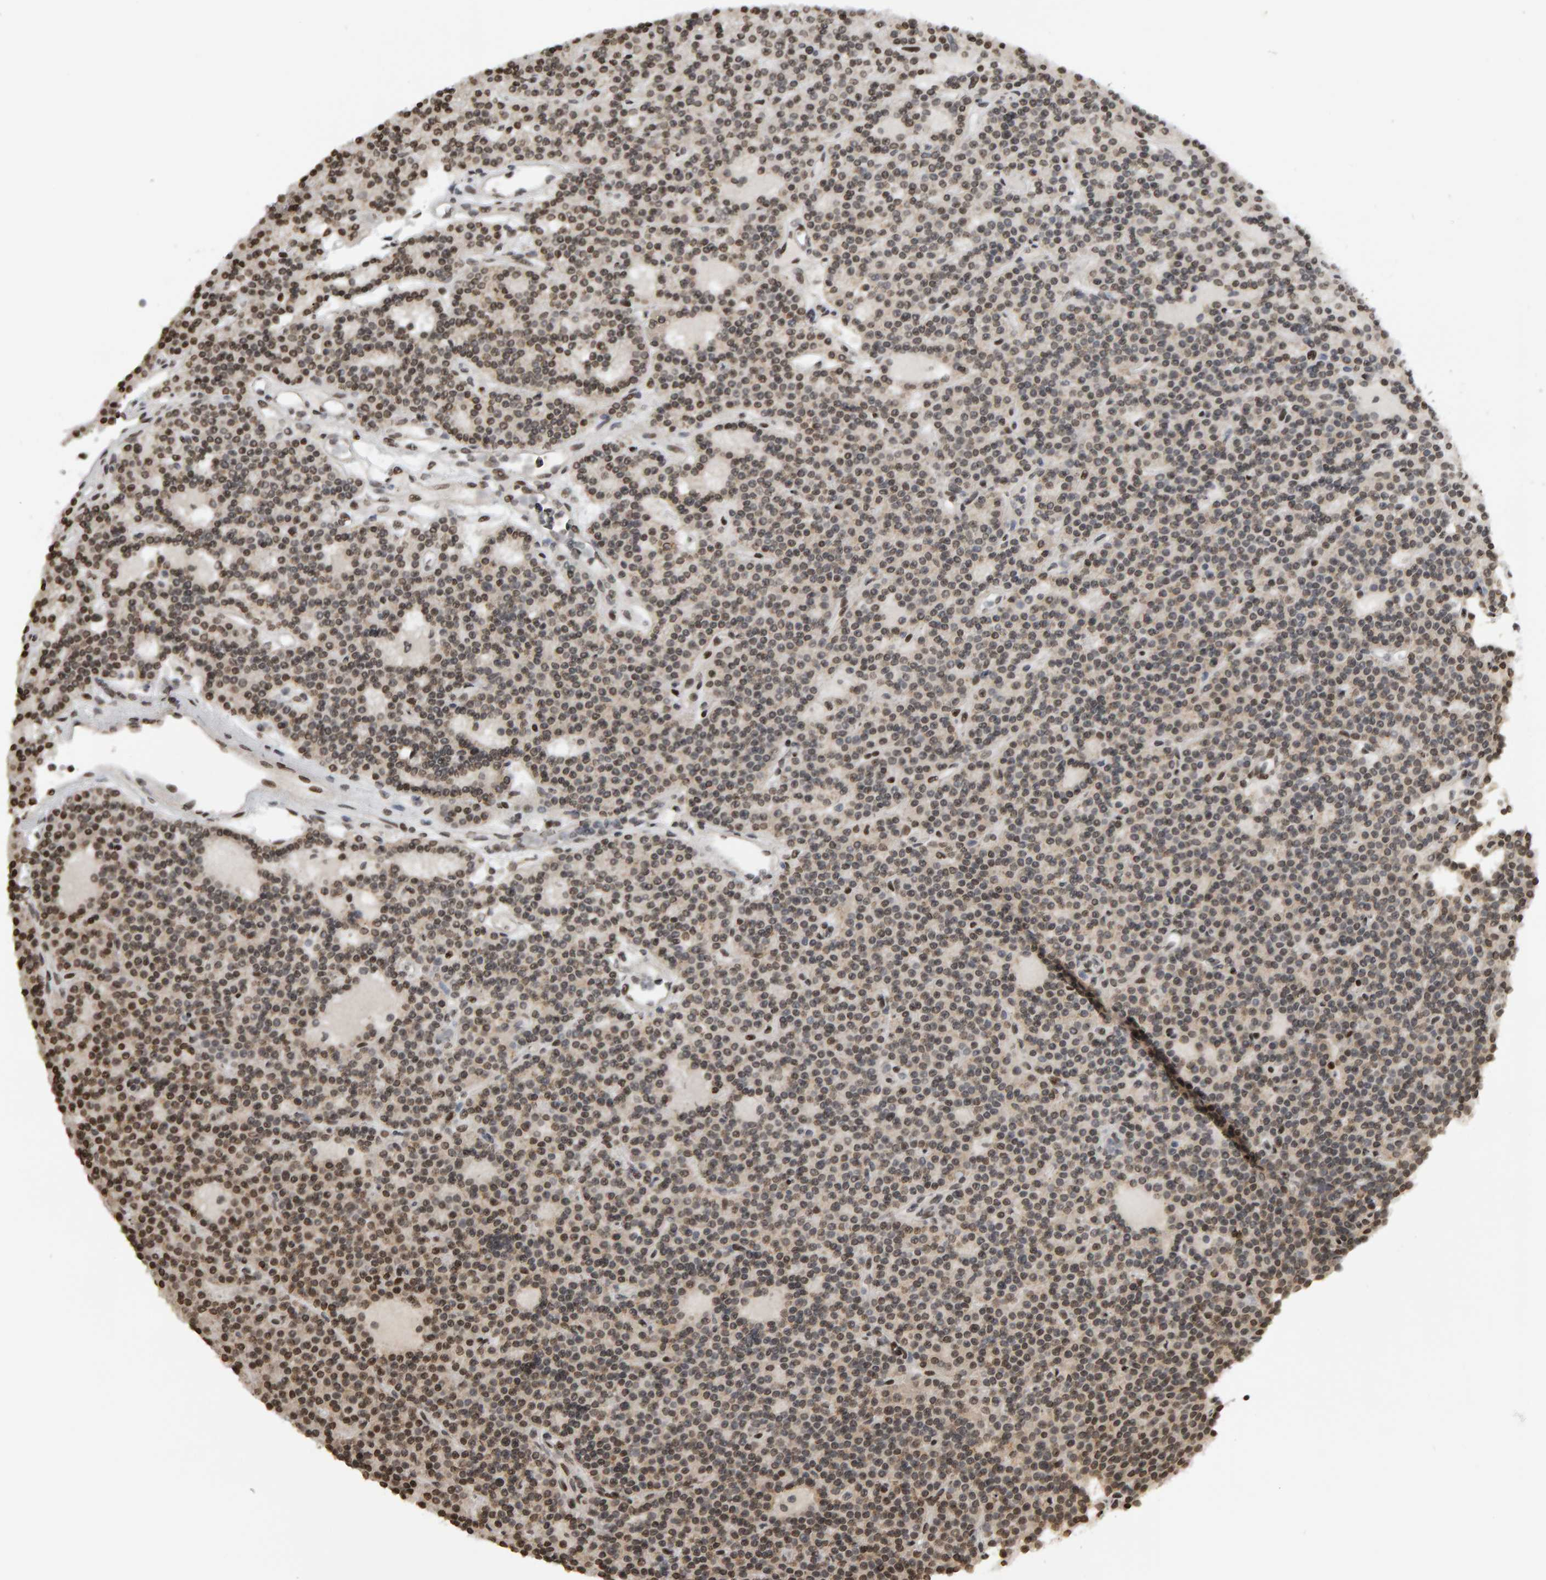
{"staining": {"intensity": "weak", "quantity": ">75%", "location": "nuclear"}, "tissue": "parathyroid gland", "cell_type": "Glandular cells", "image_type": "normal", "snomed": [{"axis": "morphology", "description": "Normal tissue, NOS"}, {"axis": "topography", "description": "Parathyroid gland"}], "caption": "Protein expression analysis of benign parathyroid gland exhibits weak nuclear expression in about >75% of glandular cells. Nuclei are stained in blue.", "gene": "TRAM1", "patient": {"sex": "male", "age": 75}}